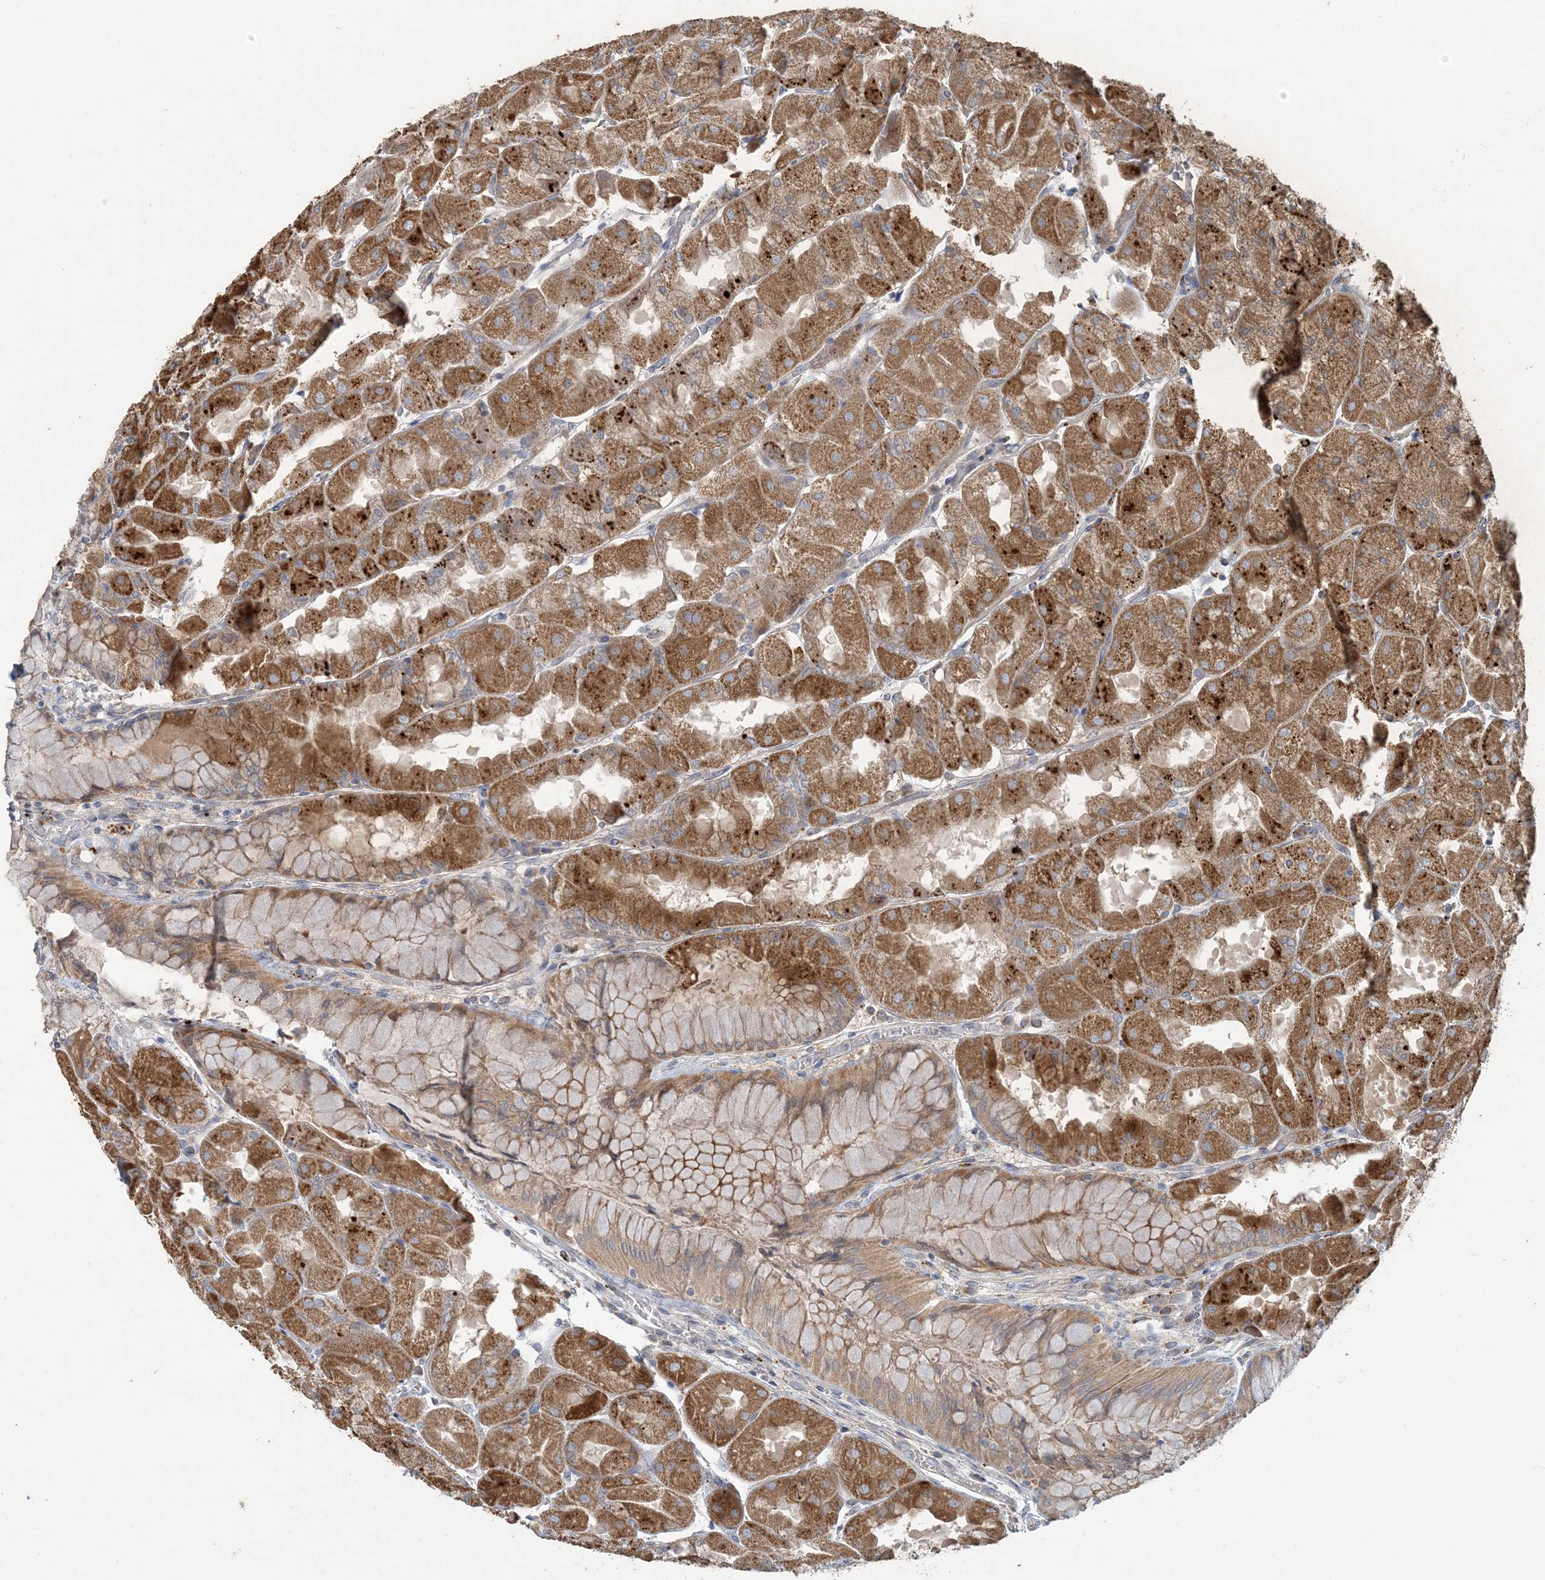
{"staining": {"intensity": "strong", "quantity": ">75%", "location": "cytoplasmic/membranous"}, "tissue": "stomach", "cell_type": "Glandular cells", "image_type": "normal", "snomed": [{"axis": "morphology", "description": "Normal tissue, NOS"}, {"axis": "topography", "description": "Stomach"}], "caption": "The micrograph shows staining of normal stomach, revealing strong cytoplasmic/membranous protein staining (brown color) within glandular cells. (brown staining indicates protein expression, while blue staining denotes nuclei).", "gene": "LTN1", "patient": {"sex": "female", "age": 61}}